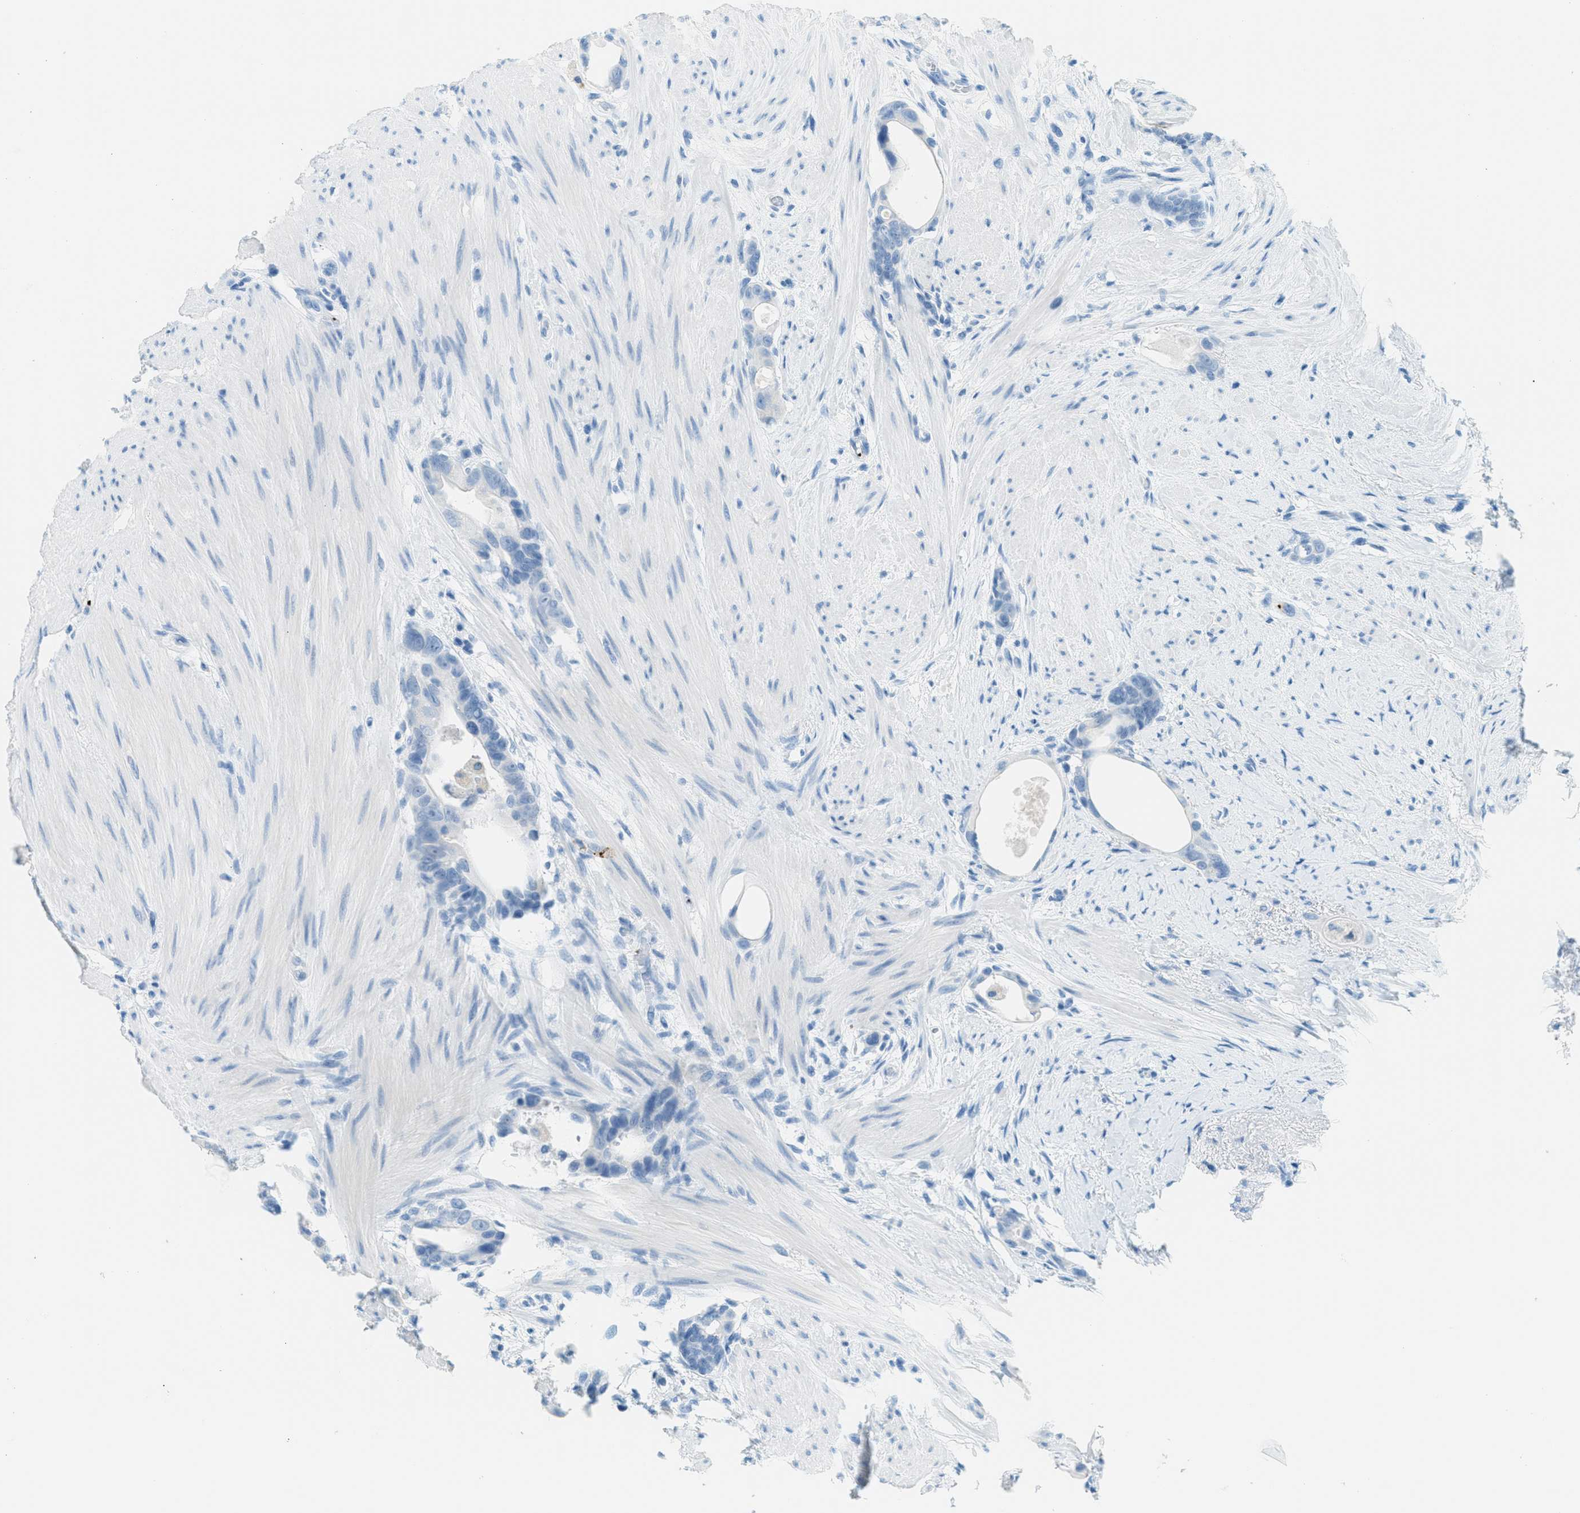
{"staining": {"intensity": "negative", "quantity": "none", "location": "none"}, "tissue": "colorectal cancer", "cell_type": "Tumor cells", "image_type": "cancer", "snomed": [{"axis": "morphology", "description": "Adenocarcinoma, NOS"}, {"axis": "topography", "description": "Rectum"}], "caption": "DAB immunohistochemical staining of human colorectal cancer (adenocarcinoma) exhibits no significant staining in tumor cells.", "gene": "PPBP", "patient": {"sex": "male", "age": 51}}